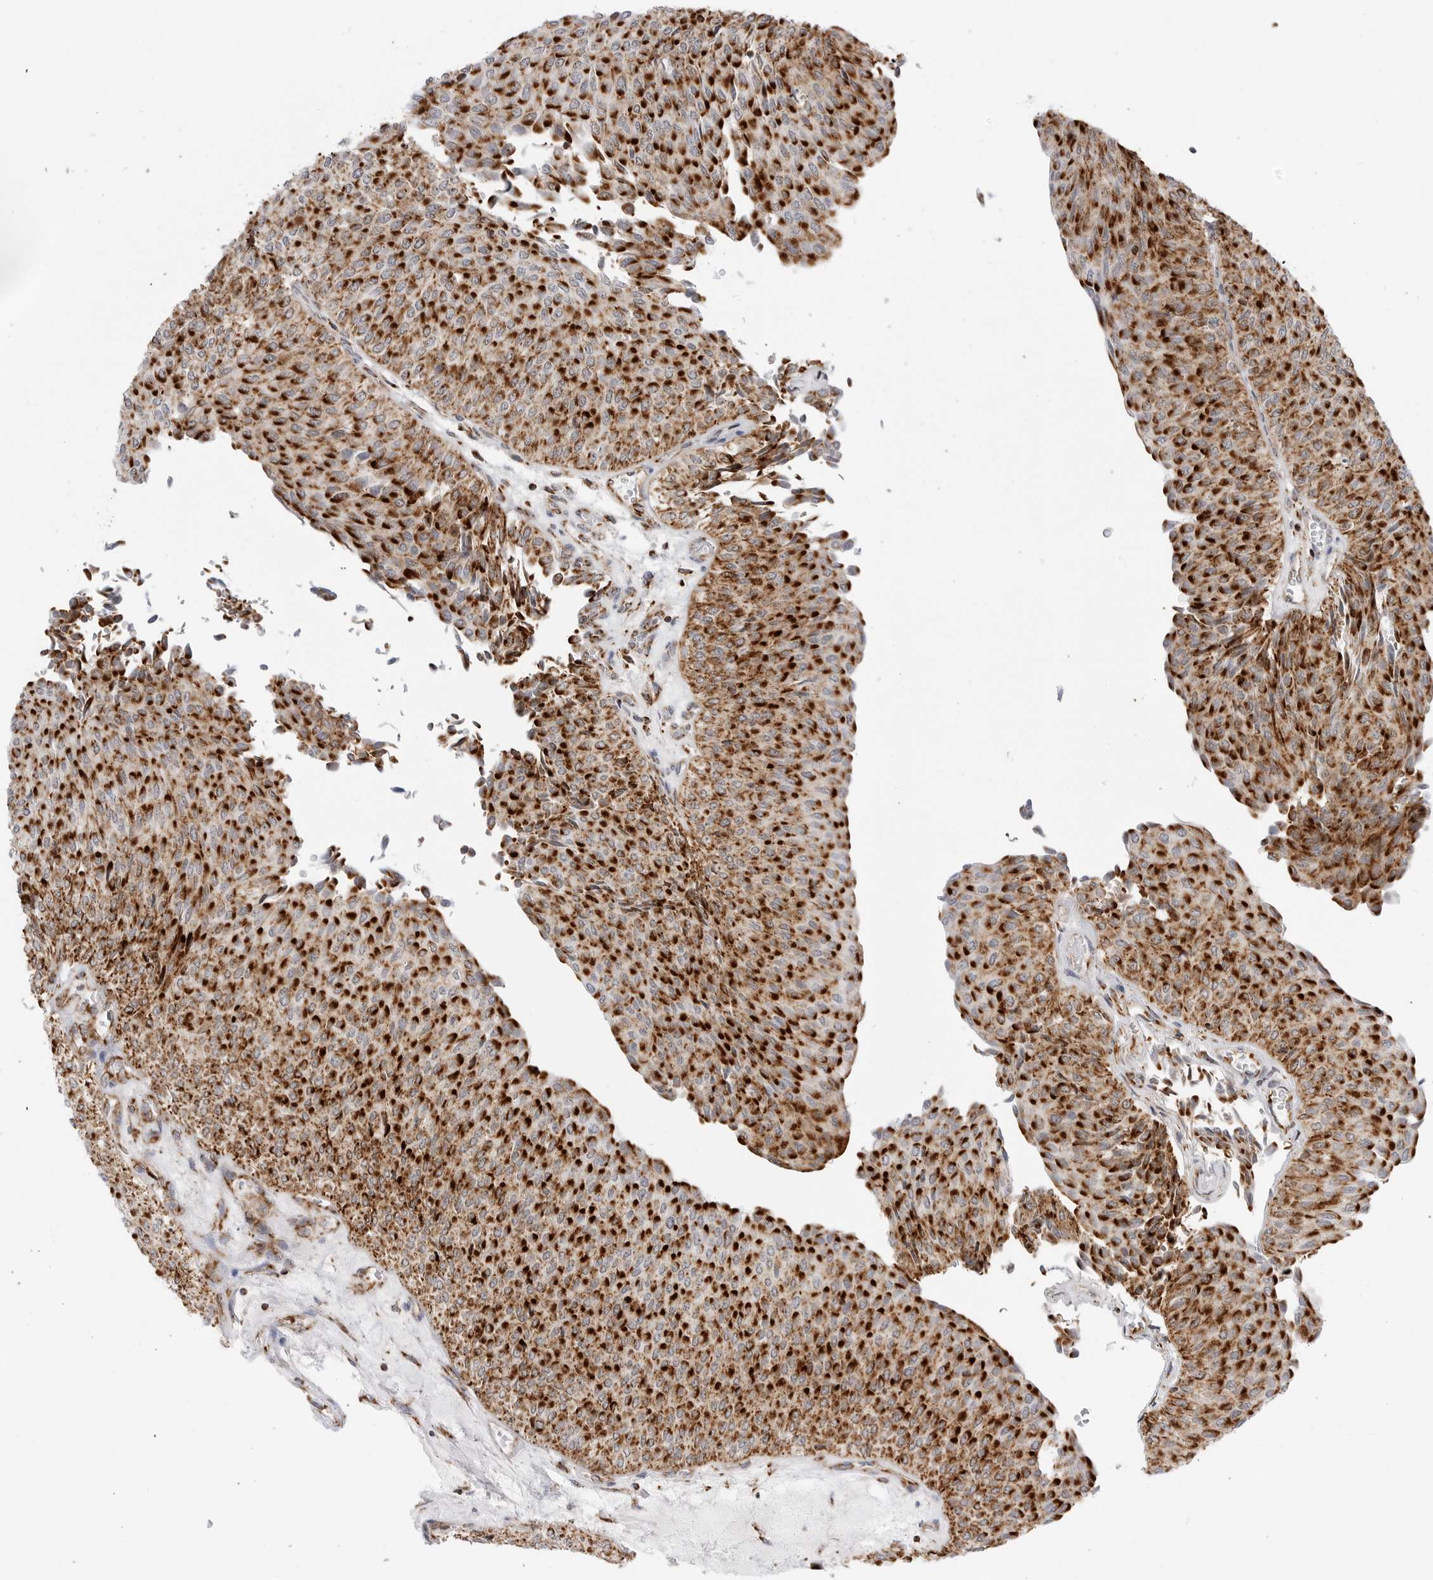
{"staining": {"intensity": "strong", "quantity": ">75%", "location": "cytoplasmic/membranous"}, "tissue": "urothelial cancer", "cell_type": "Tumor cells", "image_type": "cancer", "snomed": [{"axis": "morphology", "description": "Urothelial carcinoma, Low grade"}, {"axis": "topography", "description": "Urinary bladder"}], "caption": "Immunohistochemical staining of human urothelial cancer shows strong cytoplasmic/membranous protein staining in about >75% of tumor cells.", "gene": "ATP5IF1", "patient": {"sex": "male", "age": 78}}